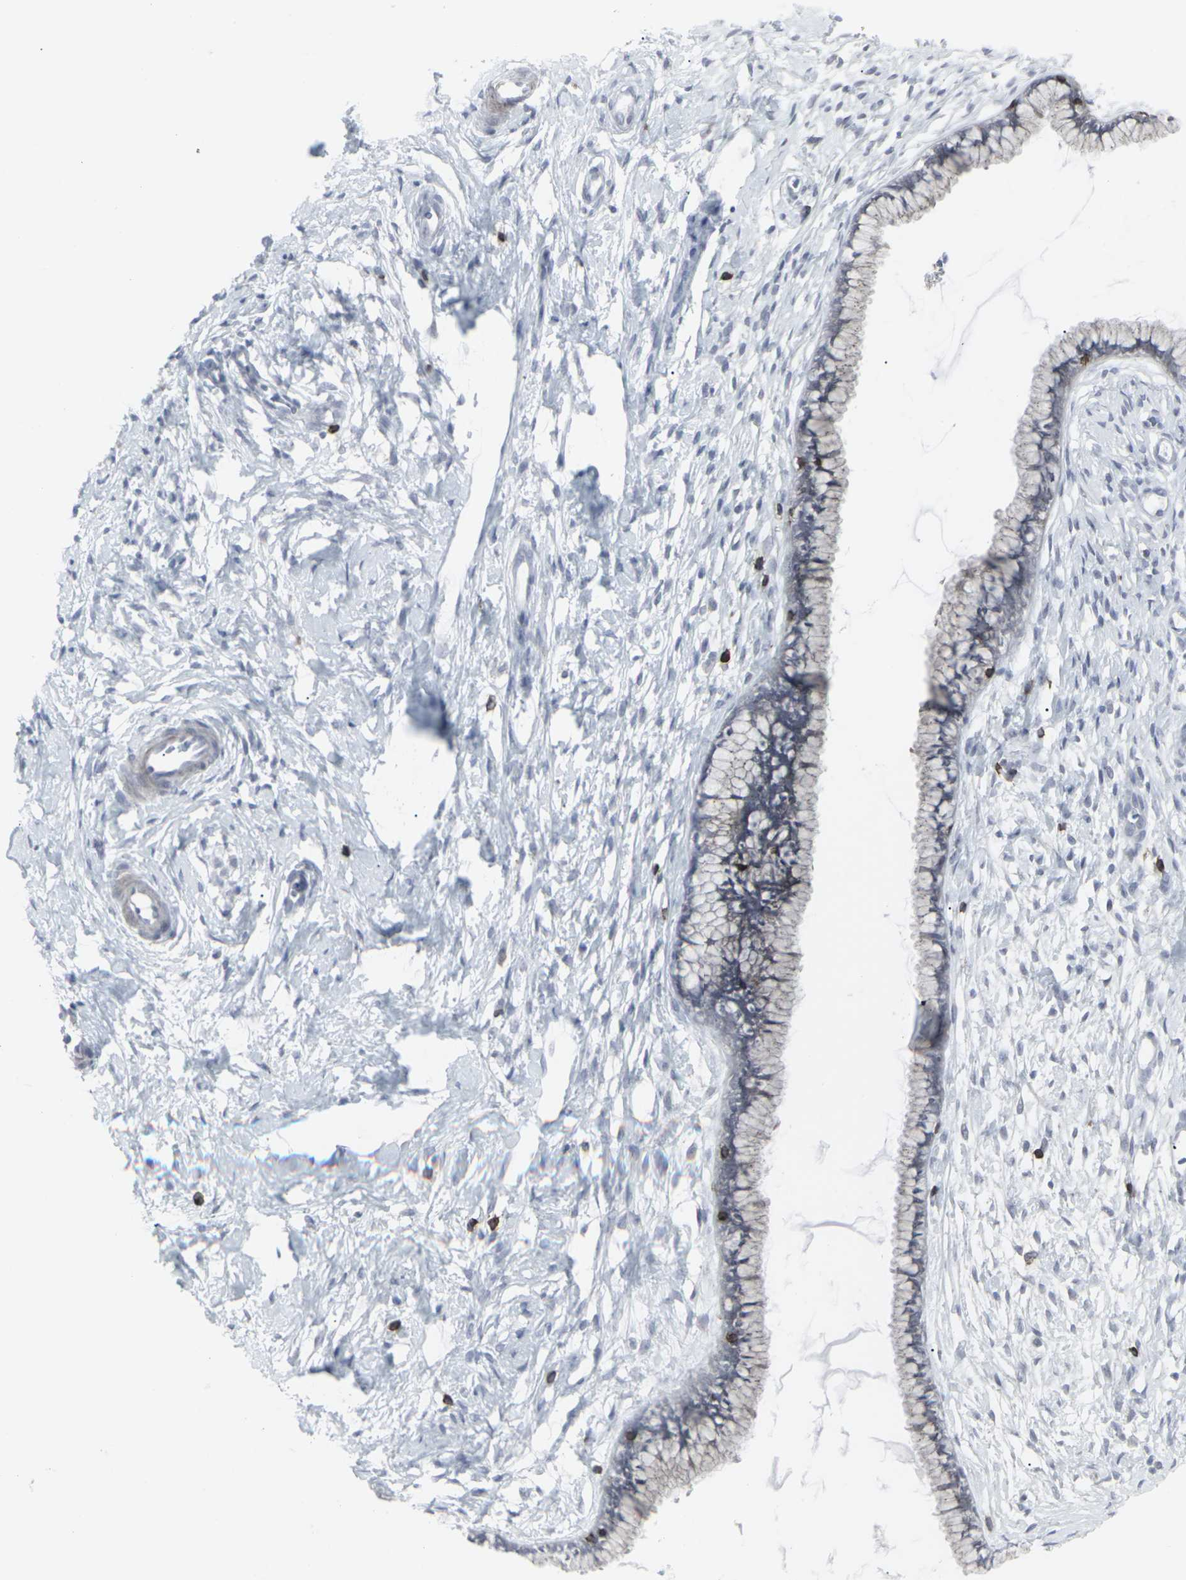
{"staining": {"intensity": "negative", "quantity": "none", "location": "none"}, "tissue": "cervix", "cell_type": "Glandular cells", "image_type": "normal", "snomed": [{"axis": "morphology", "description": "Normal tissue, NOS"}, {"axis": "topography", "description": "Cervix"}], "caption": "High power microscopy histopathology image of an IHC image of unremarkable cervix, revealing no significant positivity in glandular cells. Nuclei are stained in blue.", "gene": "APOBEC2", "patient": {"sex": "female", "age": 65}}